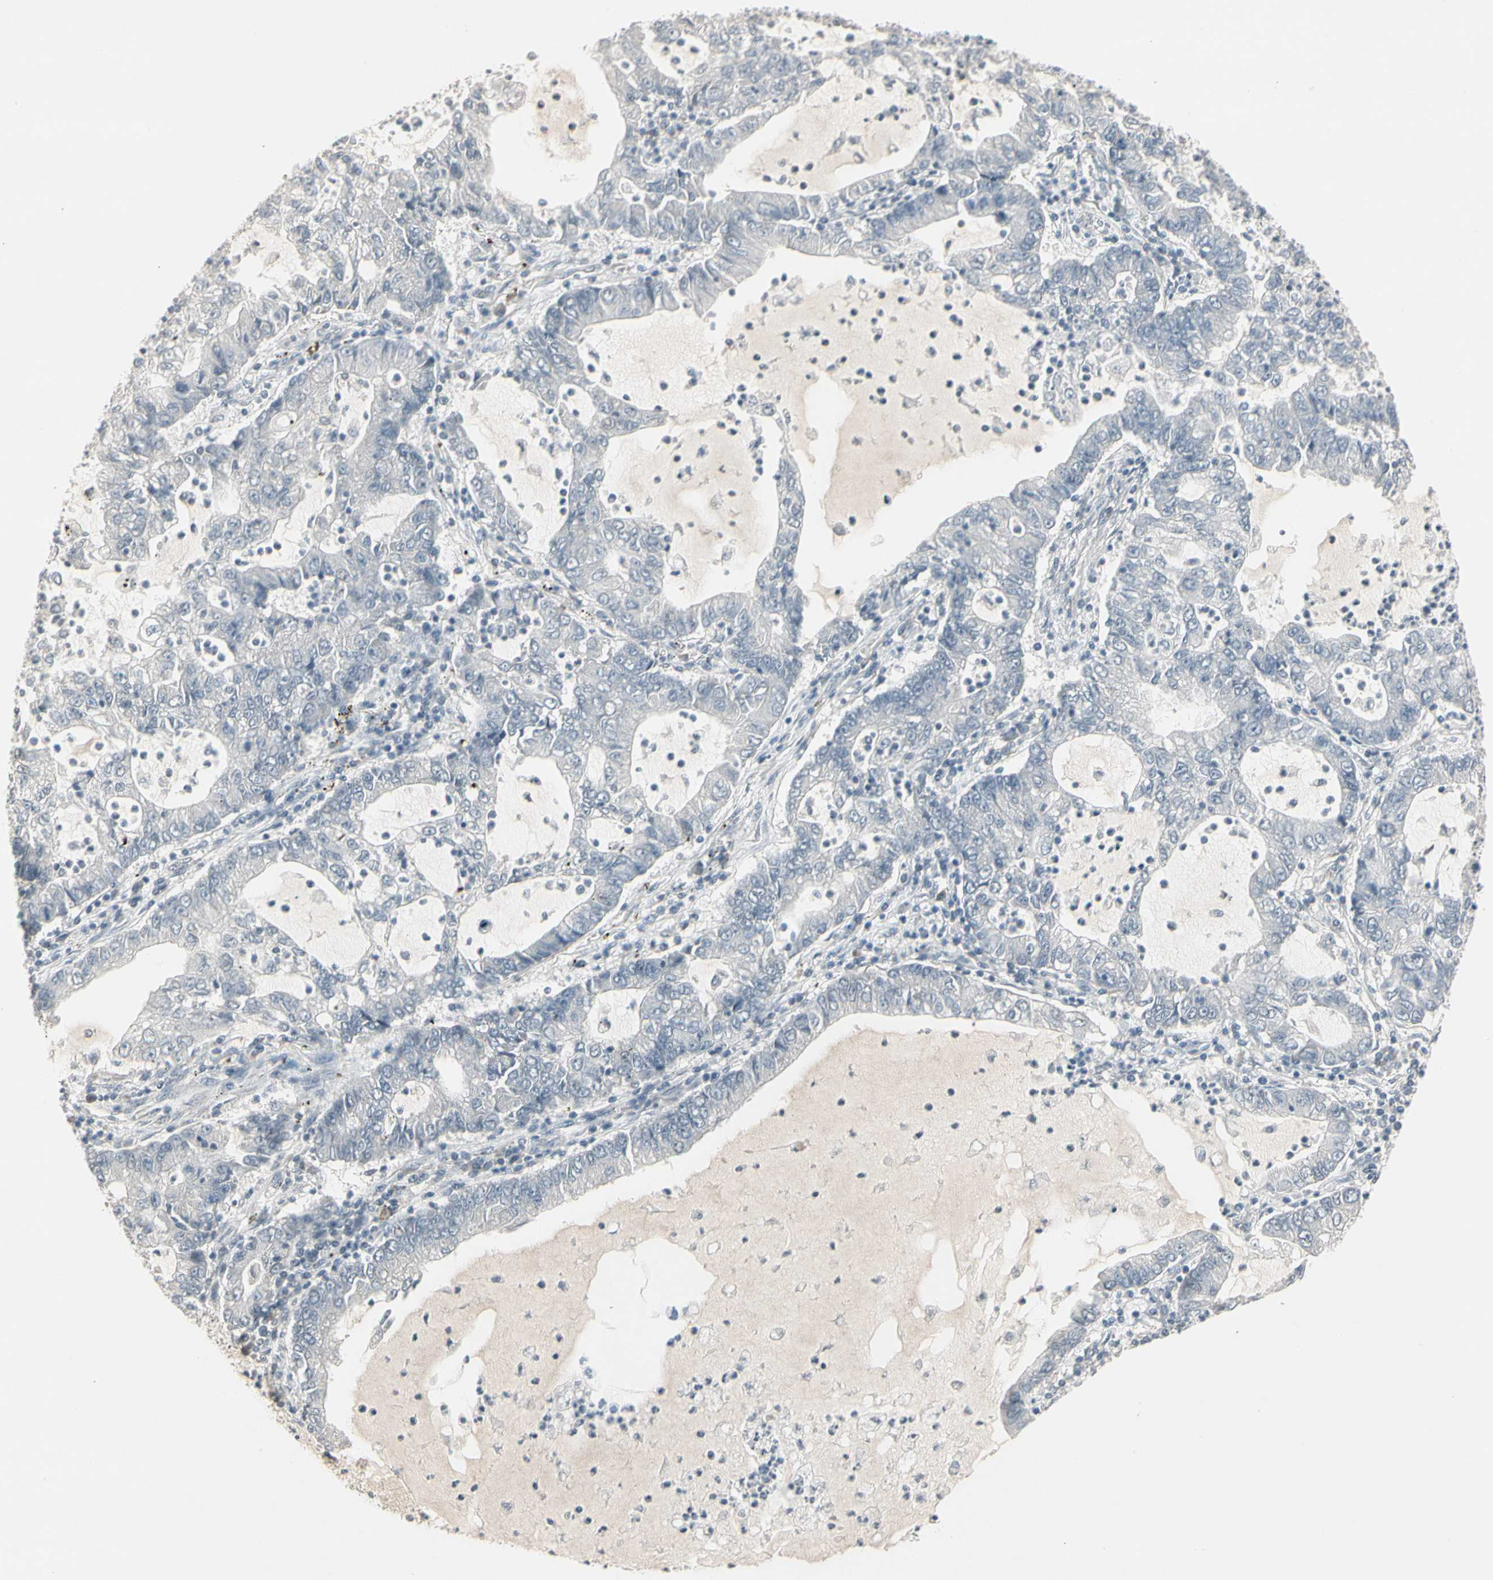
{"staining": {"intensity": "negative", "quantity": "none", "location": "none"}, "tissue": "lung cancer", "cell_type": "Tumor cells", "image_type": "cancer", "snomed": [{"axis": "morphology", "description": "Adenocarcinoma, NOS"}, {"axis": "topography", "description": "Lung"}], "caption": "Immunohistochemical staining of lung adenocarcinoma exhibits no significant staining in tumor cells. (Stains: DAB immunohistochemistry with hematoxylin counter stain, Microscopy: brightfield microscopy at high magnification).", "gene": "DMPK", "patient": {"sex": "female", "age": 51}}